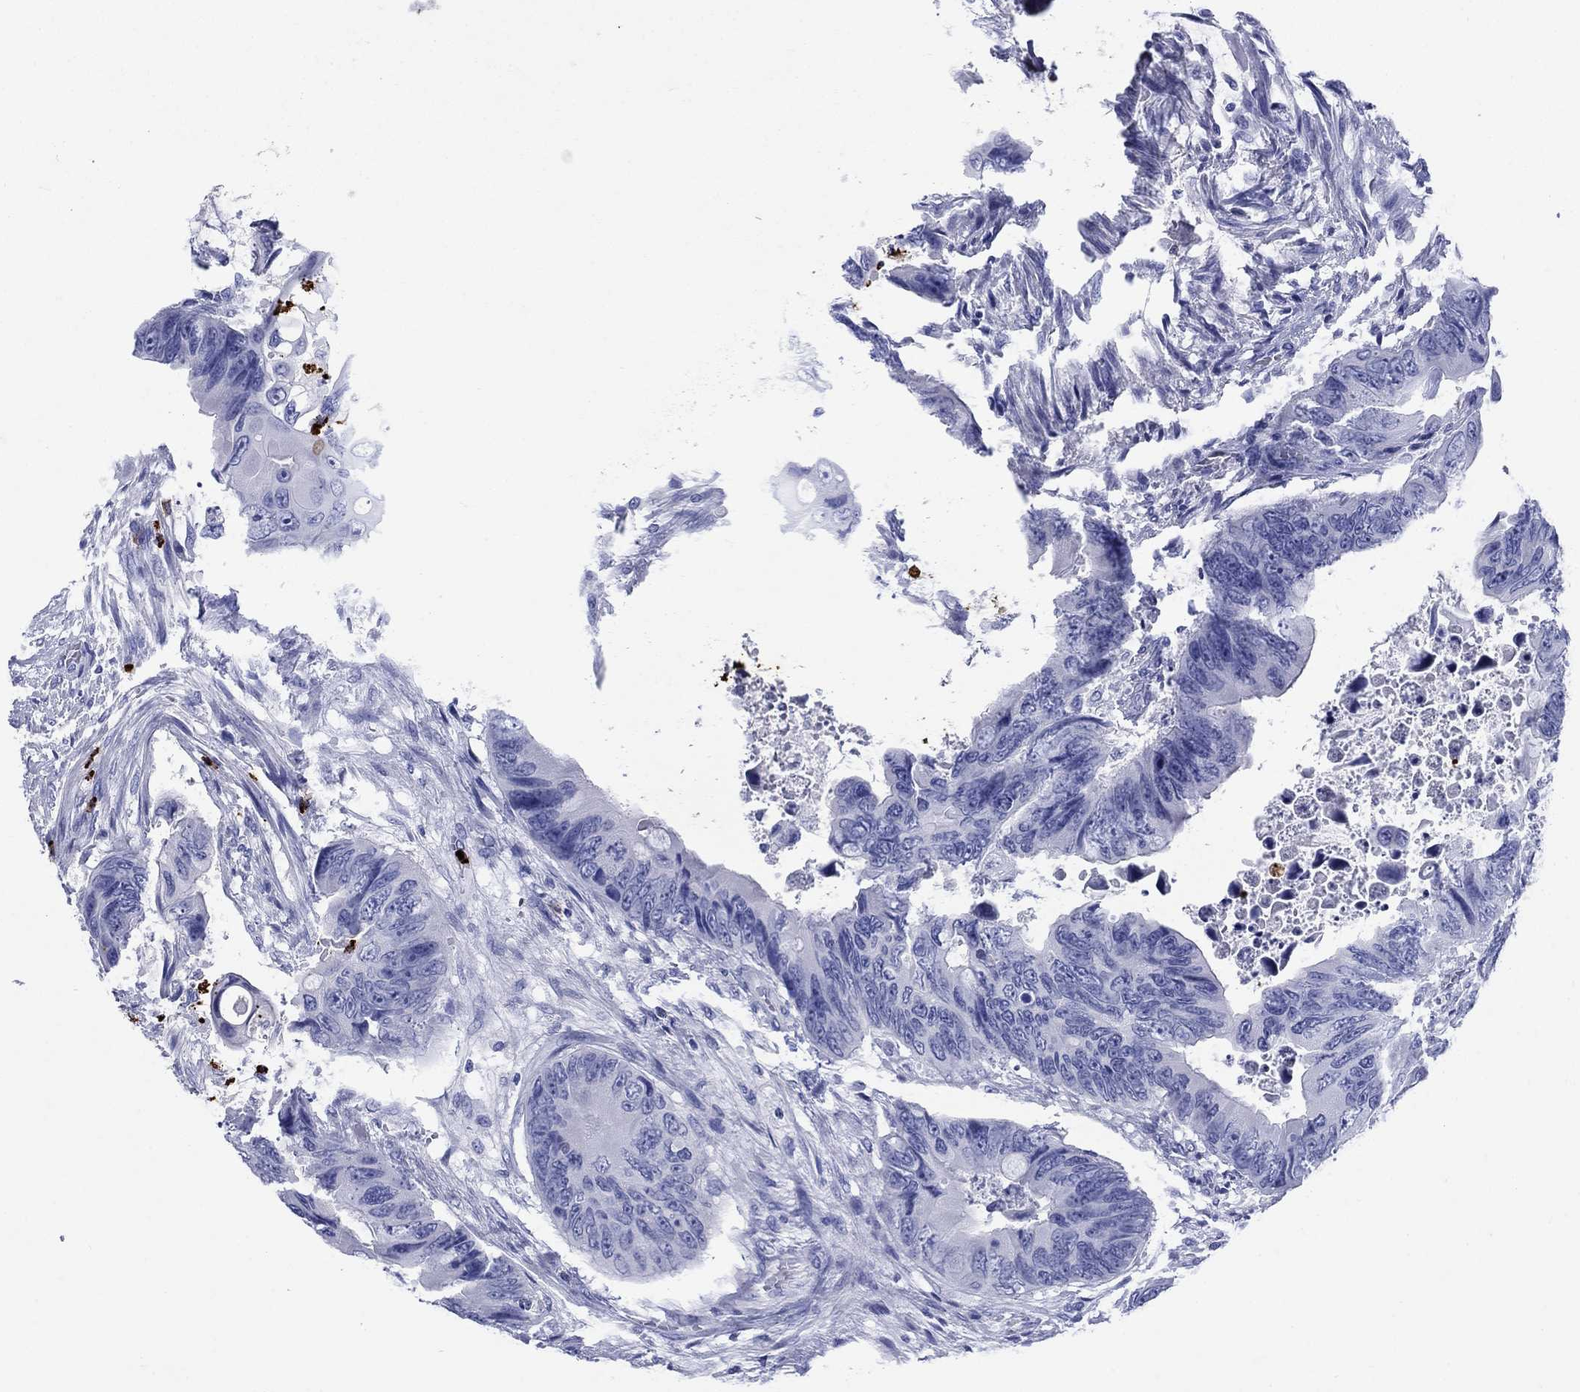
{"staining": {"intensity": "negative", "quantity": "none", "location": "none"}, "tissue": "colorectal cancer", "cell_type": "Tumor cells", "image_type": "cancer", "snomed": [{"axis": "morphology", "description": "Adenocarcinoma, NOS"}, {"axis": "topography", "description": "Rectum"}], "caption": "High power microscopy image of an immunohistochemistry photomicrograph of colorectal cancer (adenocarcinoma), revealing no significant staining in tumor cells.", "gene": "AZU1", "patient": {"sex": "male", "age": 63}}